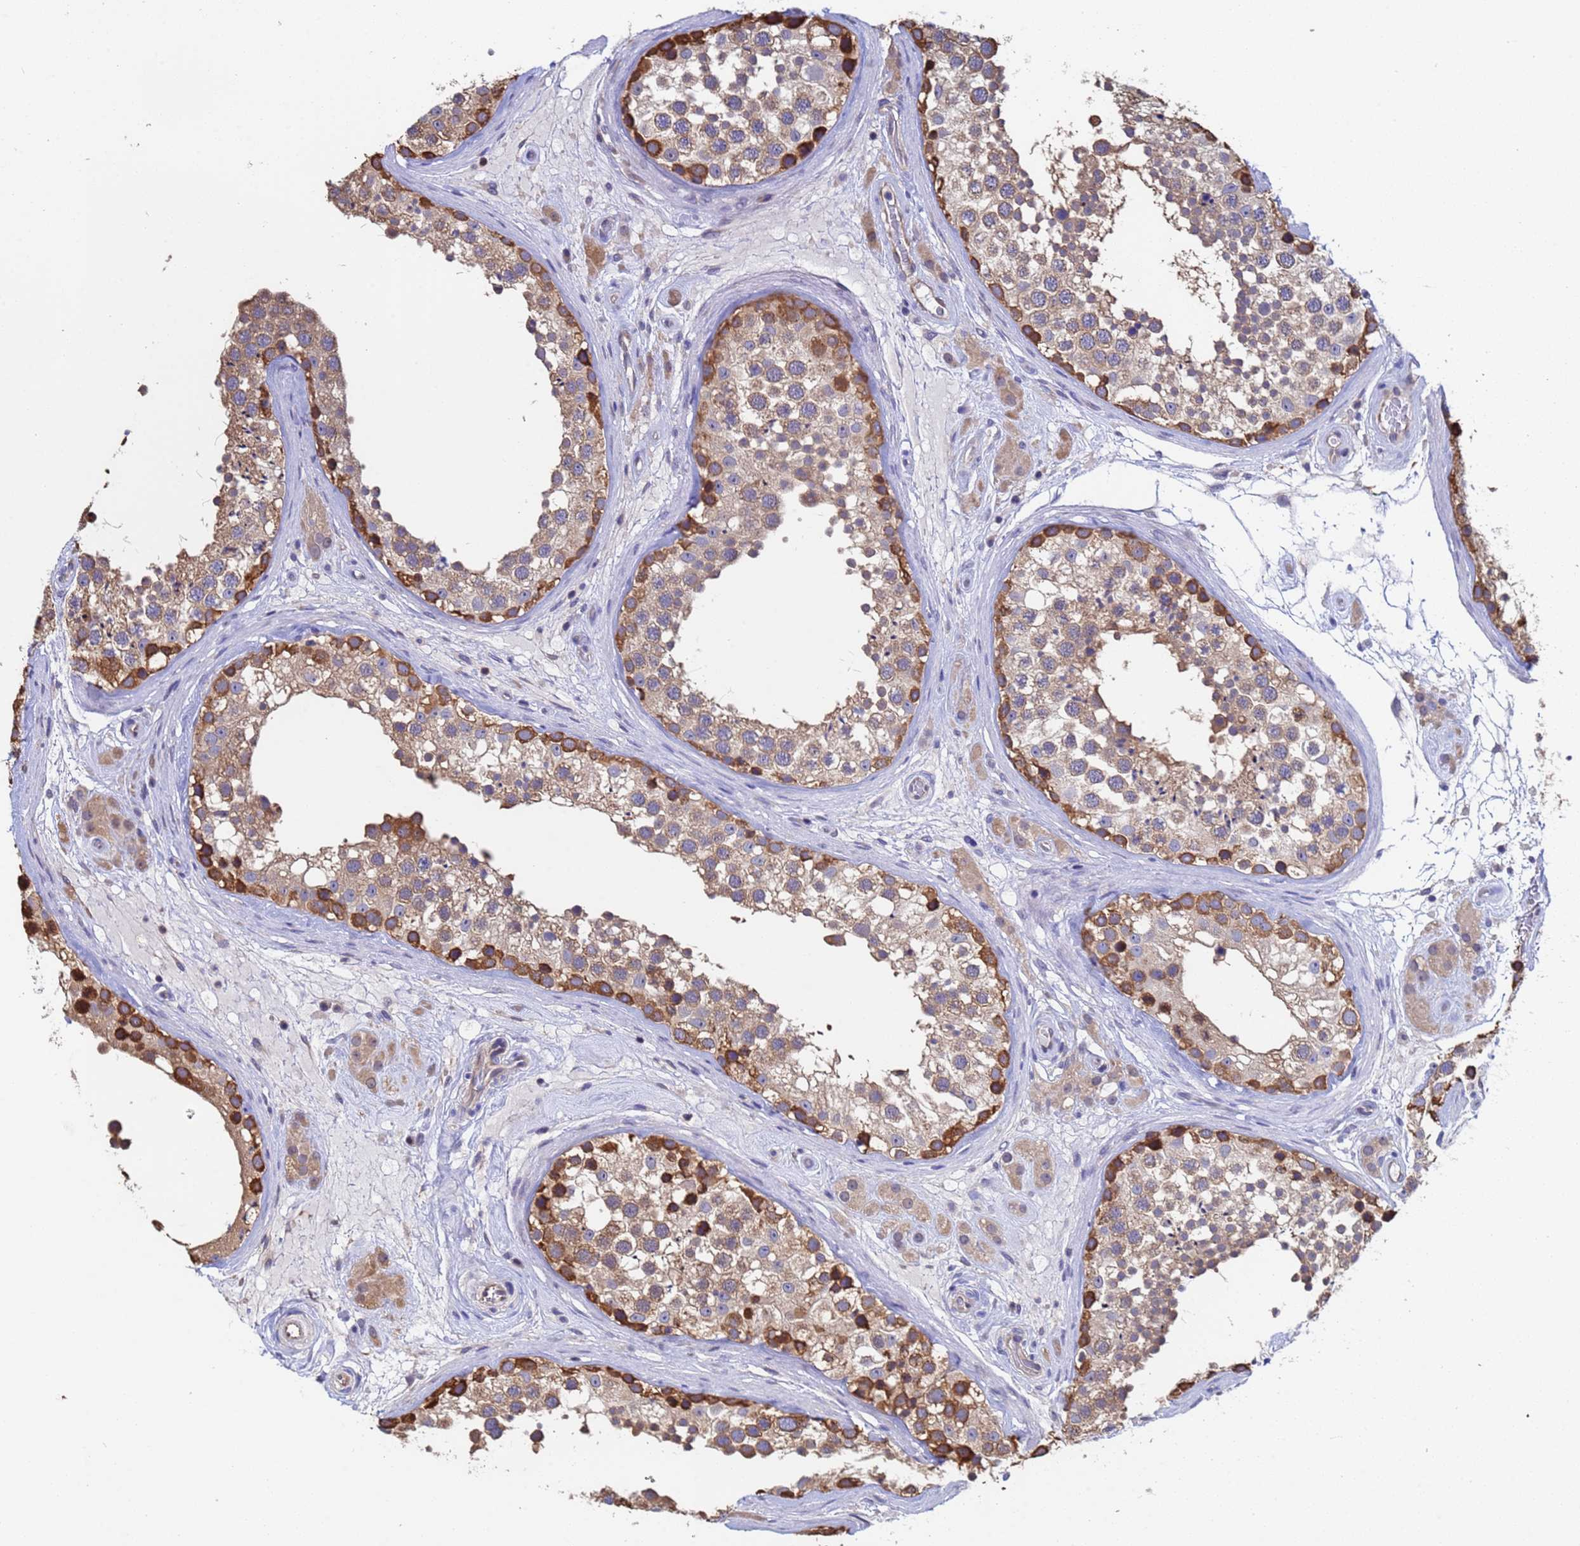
{"staining": {"intensity": "strong", "quantity": "25%-75%", "location": "cytoplasmic/membranous"}, "tissue": "testis", "cell_type": "Cells in seminiferous ducts", "image_type": "normal", "snomed": [{"axis": "morphology", "description": "Normal tissue, NOS"}, {"axis": "topography", "description": "Testis"}], "caption": "This micrograph reveals IHC staining of normal testis, with high strong cytoplasmic/membranous expression in approximately 25%-75% of cells in seminiferous ducts.", "gene": "FAM25A", "patient": {"sex": "male", "age": 46}}